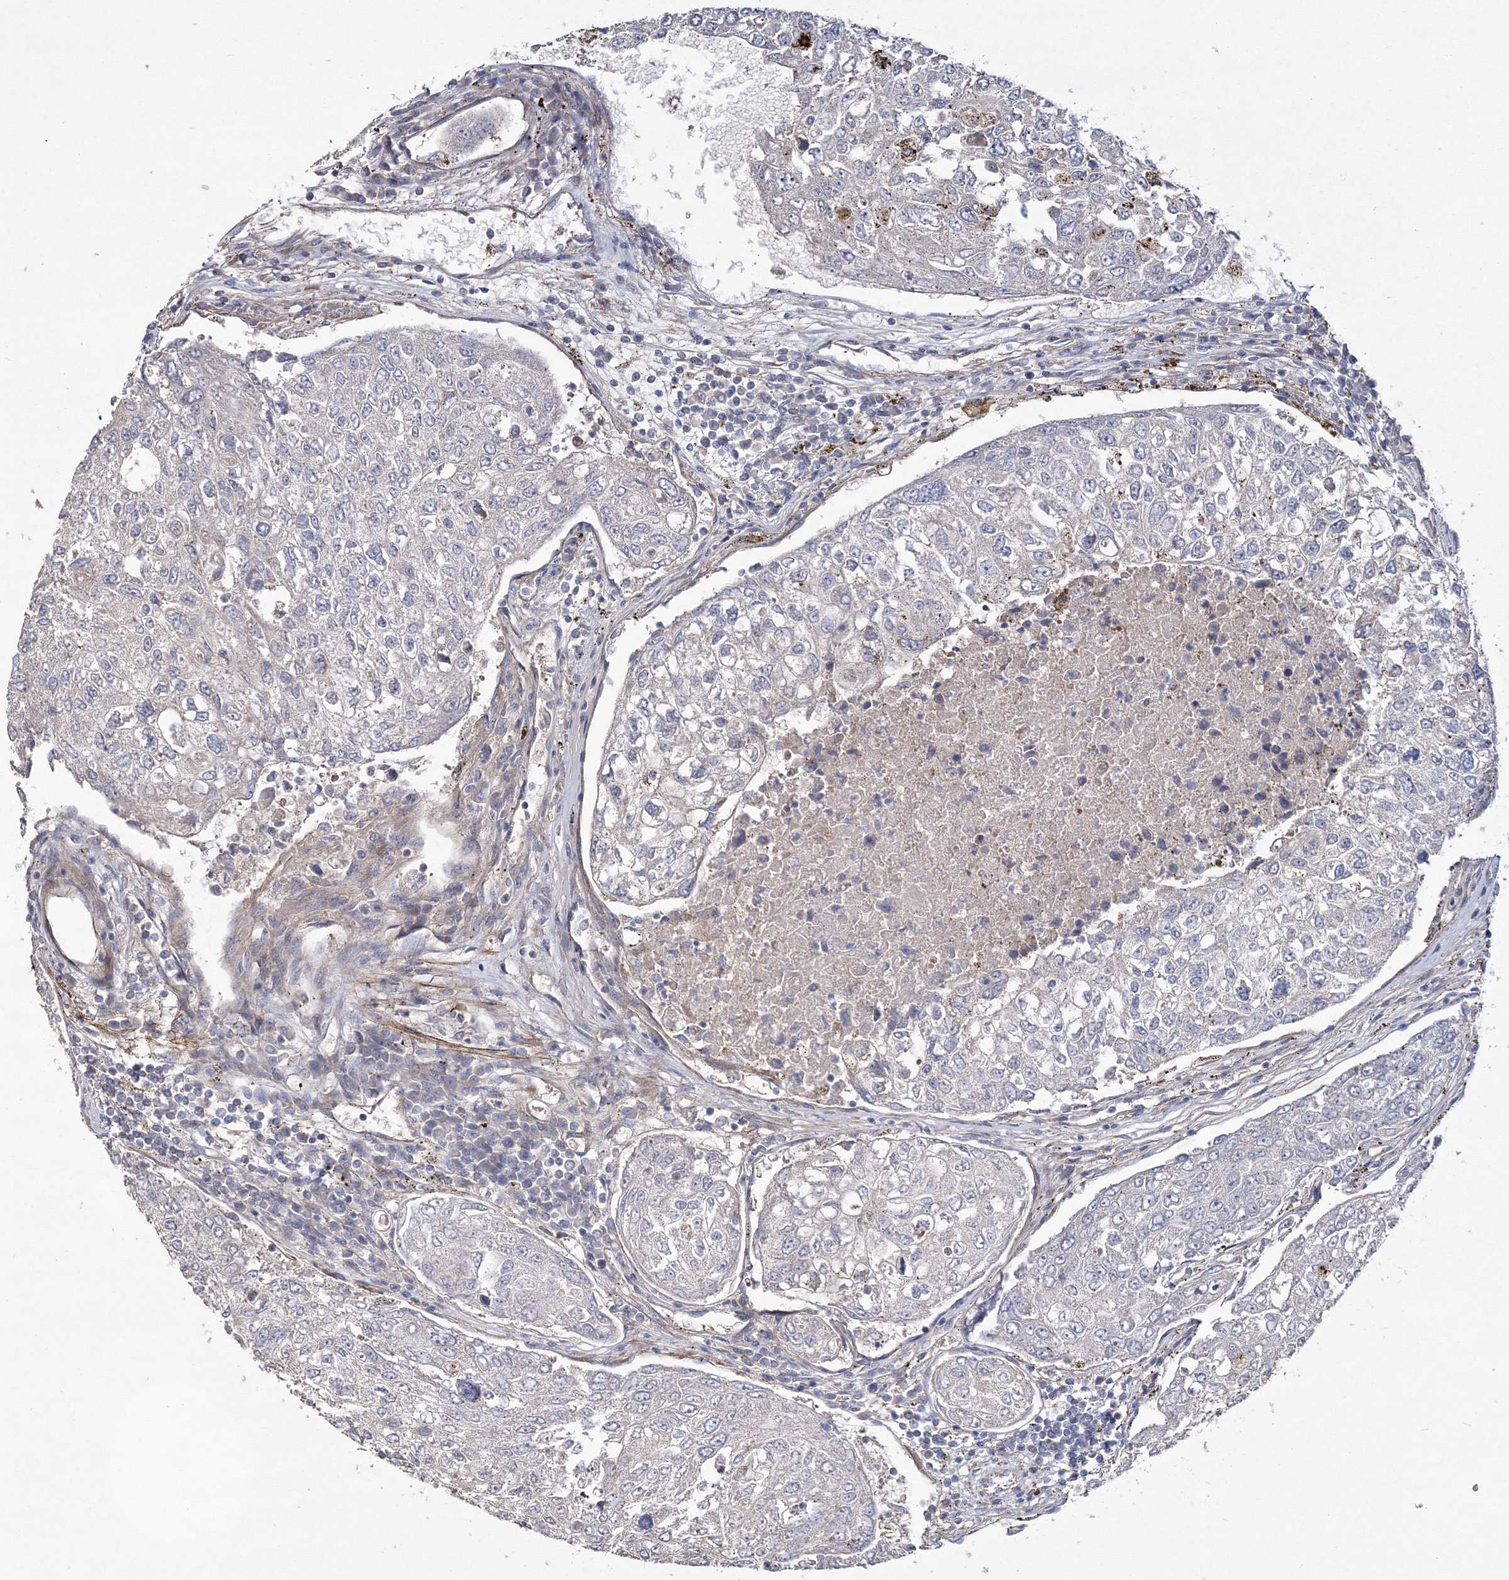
{"staining": {"intensity": "negative", "quantity": "none", "location": "none"}, "tissue": "urothelial cancer", "cell_type": "Tumor cells", "image_type": "cancer", "snomed": [{"axis": "morphology", "description": "Urothelial carcinoma, High grade"}, {"axis": "topography", "description": "Lymph node"}, {"axis": "topography", "description": "Urinary bladder"}], "caption": "The photomicrograph displays no significant staining in tumor cells of high-grade urothelial carcinoma.", "gene": "ZSWIM6", "patient": {"sex": "male", "age": 51}}